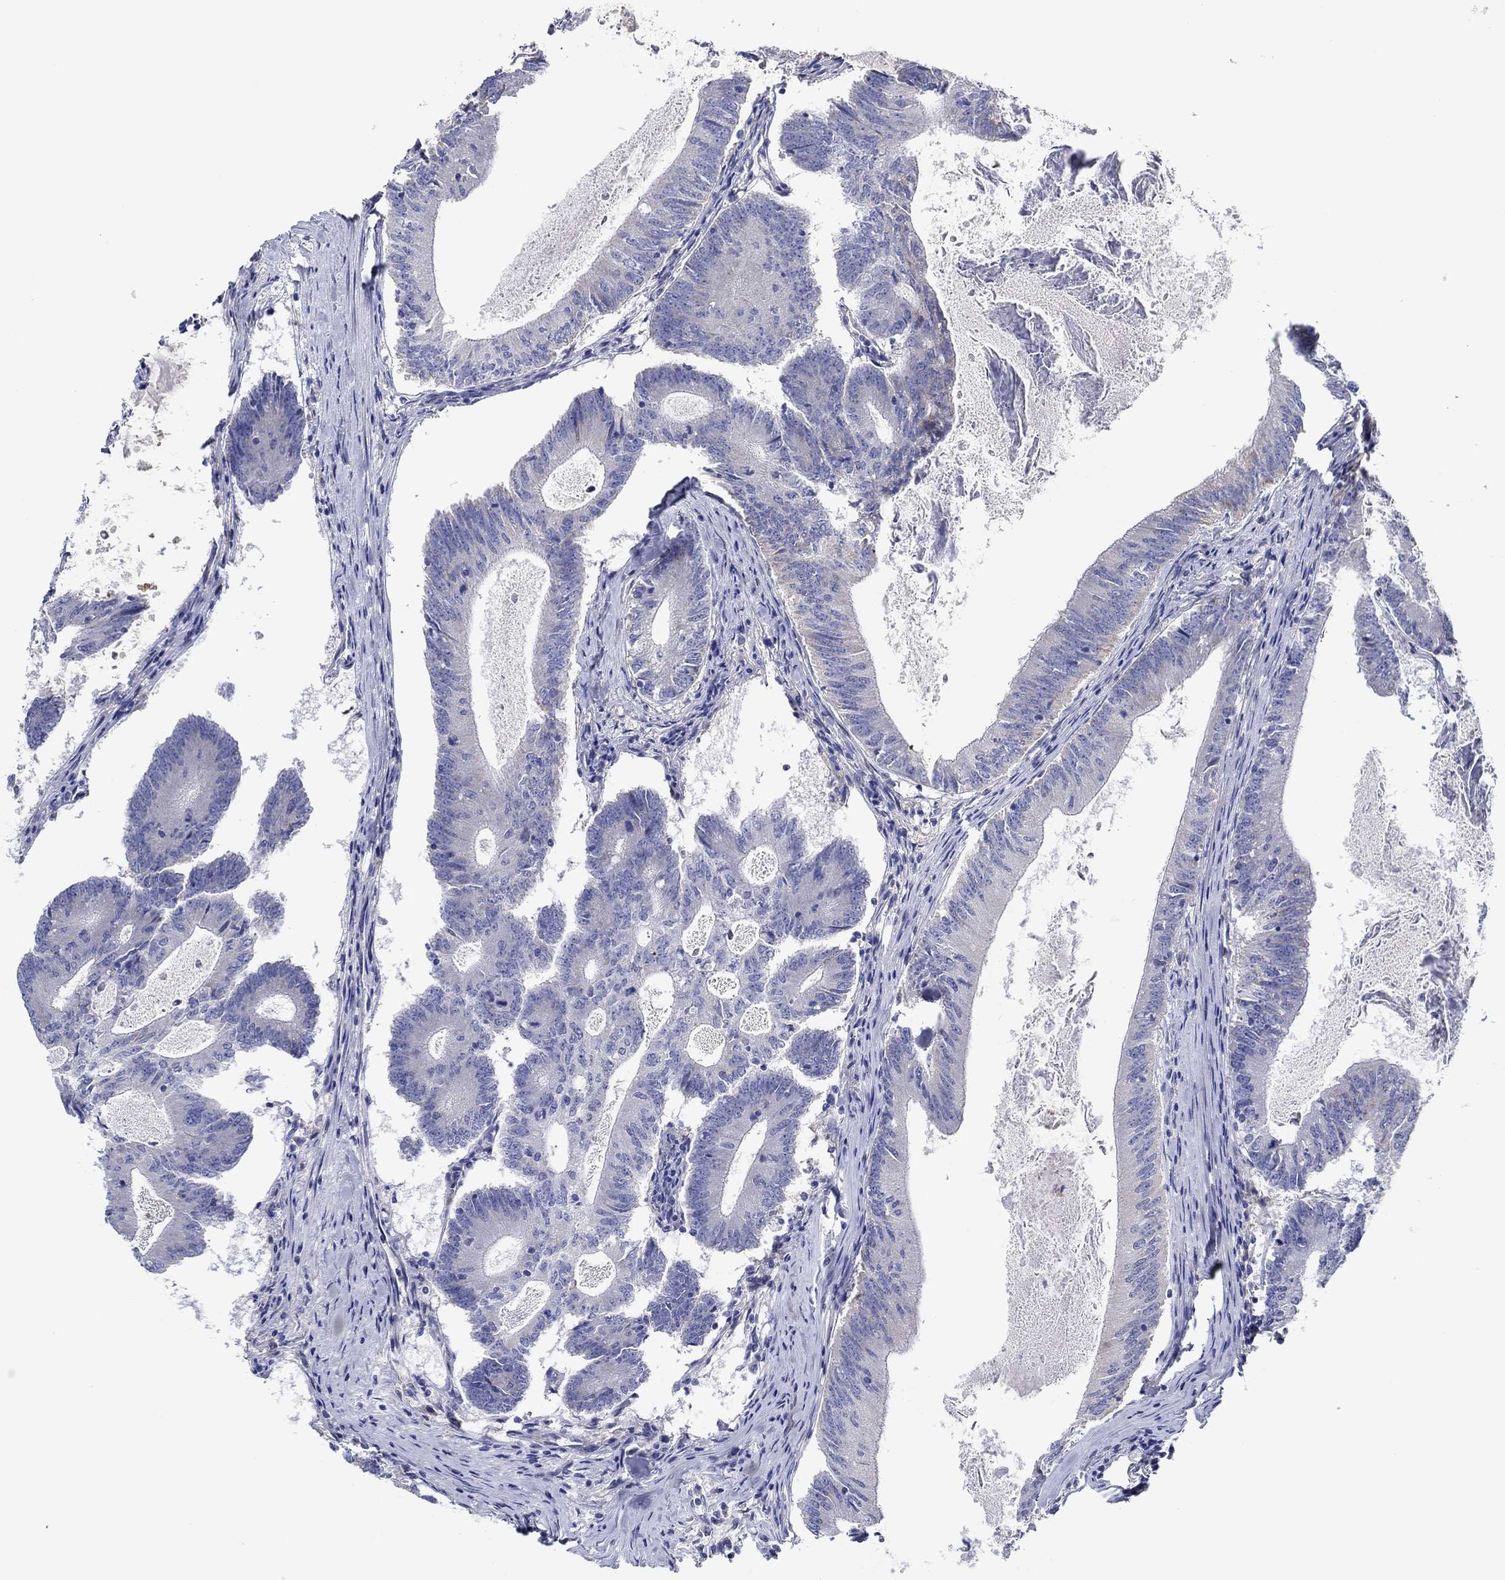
{"staining": {"intensity": "negative", "quantity": "none", "location": "none"}, "tissue": "colorectal cancer", "cell_type": "Tumor cells", "image_type": "cancer", "snomed": [{"axis": "morphology", "description": "Adenocarcinoma, NOS"}, {"axis": "topography", "description": "Colon"}], "caption": "Tumor cells show no significant staining in colorectal cancer.", "gene": "CFAP61", "patient": {"sex": "female", "age": 70}}